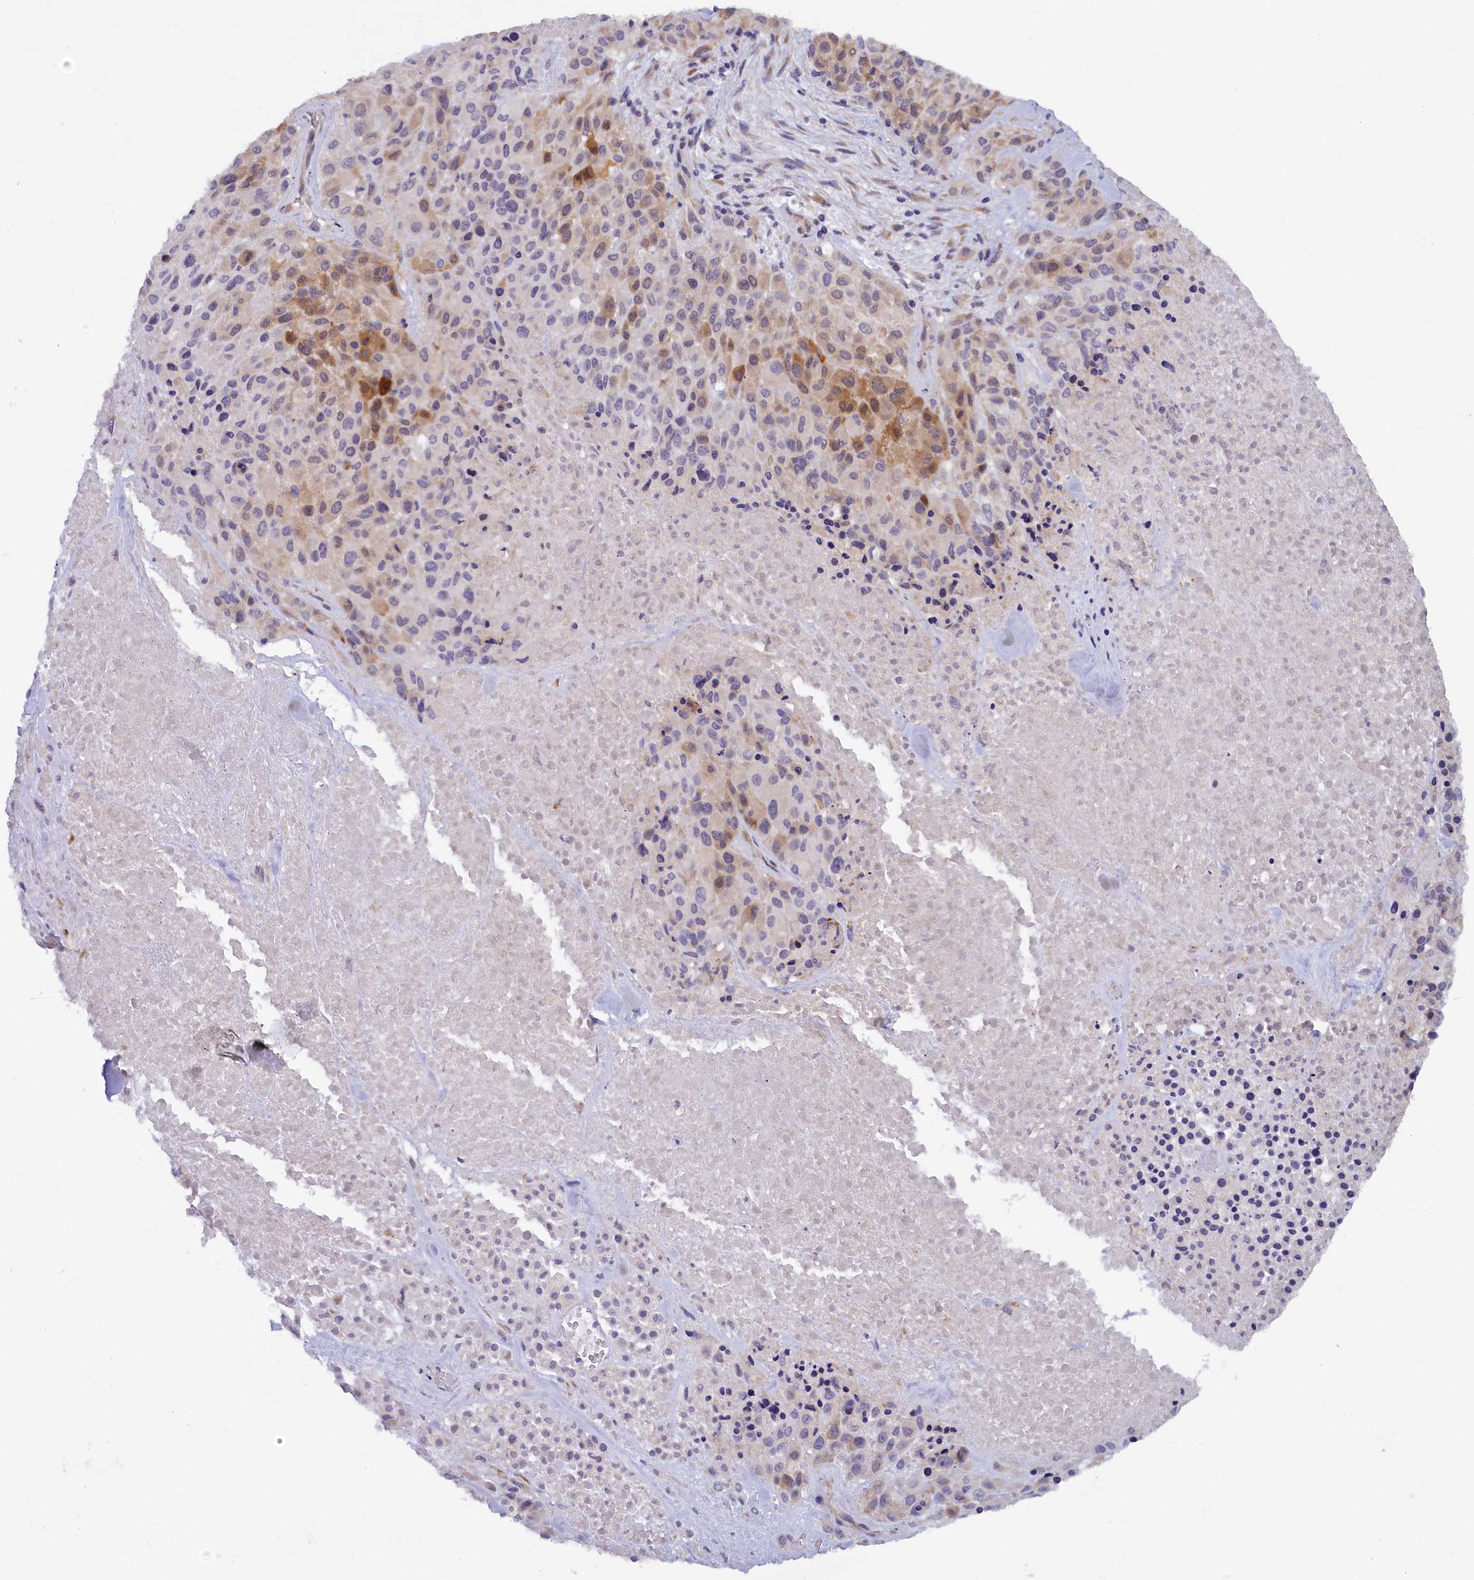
{"staining": {"intensity": "moderate", "quantity": "<25%", "location": "cytoplasmic/membranous"}, "tissue": "melanoma", "cell_type": "Tumor cells", "image_type": "cancer", "snomed": [{"axis": "morphology", "description": "Malignant melanoma, Metastatic site"}, {"axis": "topography", "description": "Skin"}], "caption": "This photomicrograph reveals IHC staining of melanoma, with low moderate cytoplasmic/membranous positivity in approximately <25% of tumor cells.", "gene": "ZSWIM4", "patient": {"sex": "female", "age": 81}}